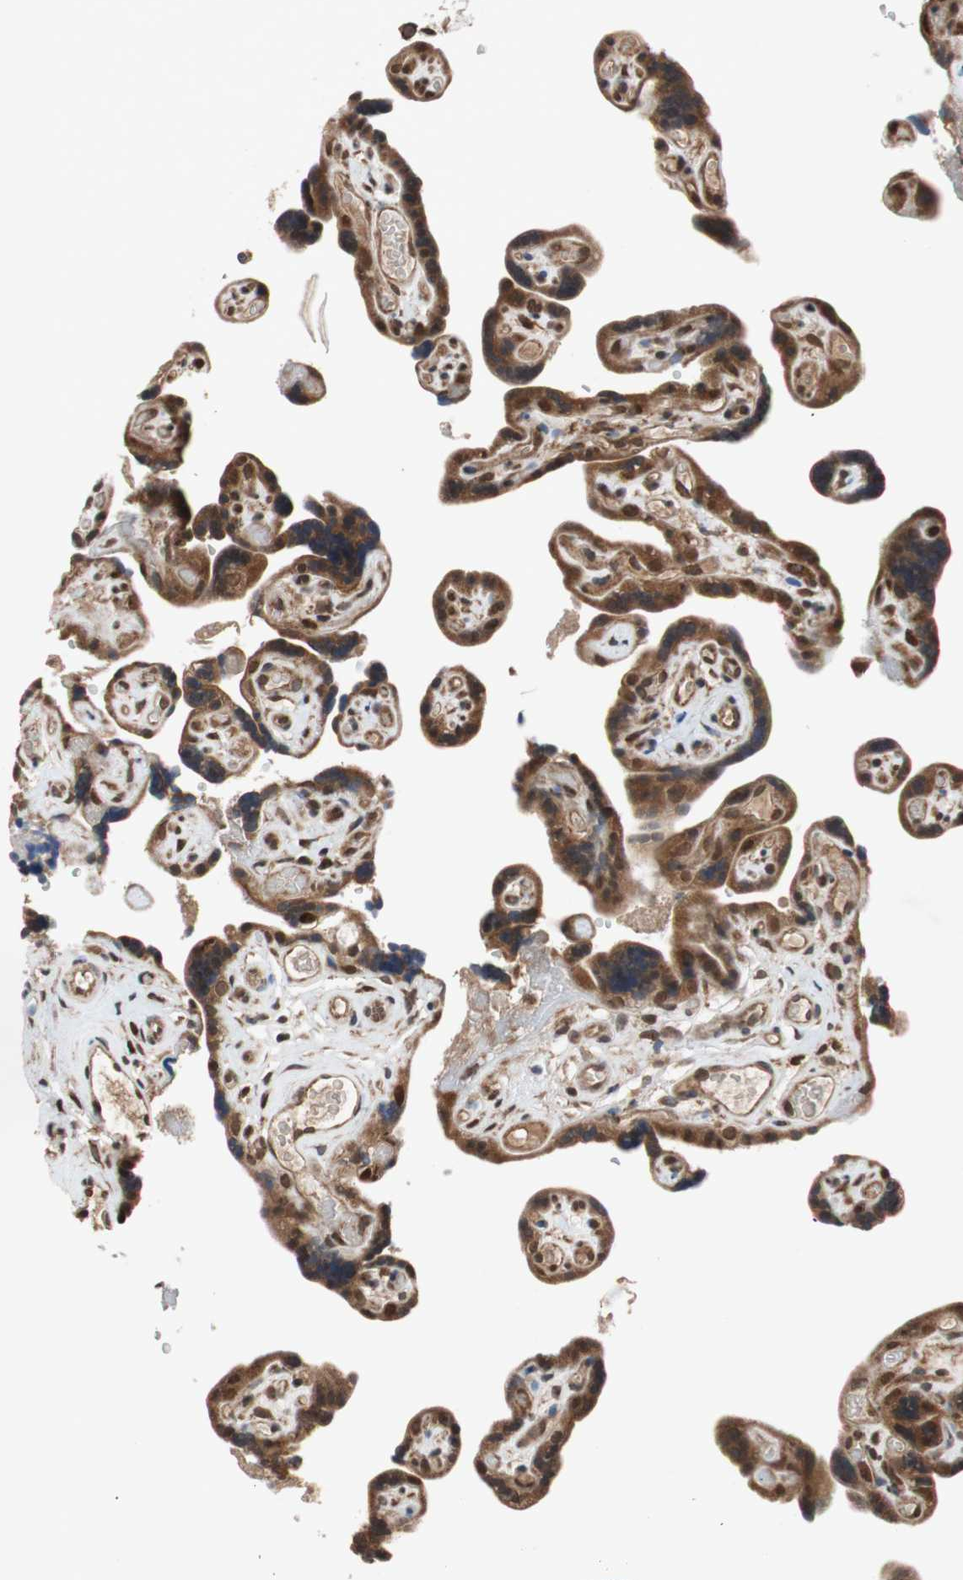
{"staining": {"intensity": "strong", "quantity": ">75%", "location": "cytoplasmic/membranous"}, "tissue": "placenta", "cell_type": "Trophoblastic cells", "image_type": "normal", "snomed": [{"axis": "morphology", "description": "Normal tissue, NOS"}, {"axis": "topography", "description": "Placenta"}], "caption": "IHC (DAB (3,3'-diaminobenzidine)) staining of normal placenta reveals strong cytoplasmic/membranous protein expression in about >75% of trophoblastic cells. (DAB IHC with brightfield microscopy, high magnification).", "gene": "AUP1", "patient": {"sex": "female", "age": 30}}